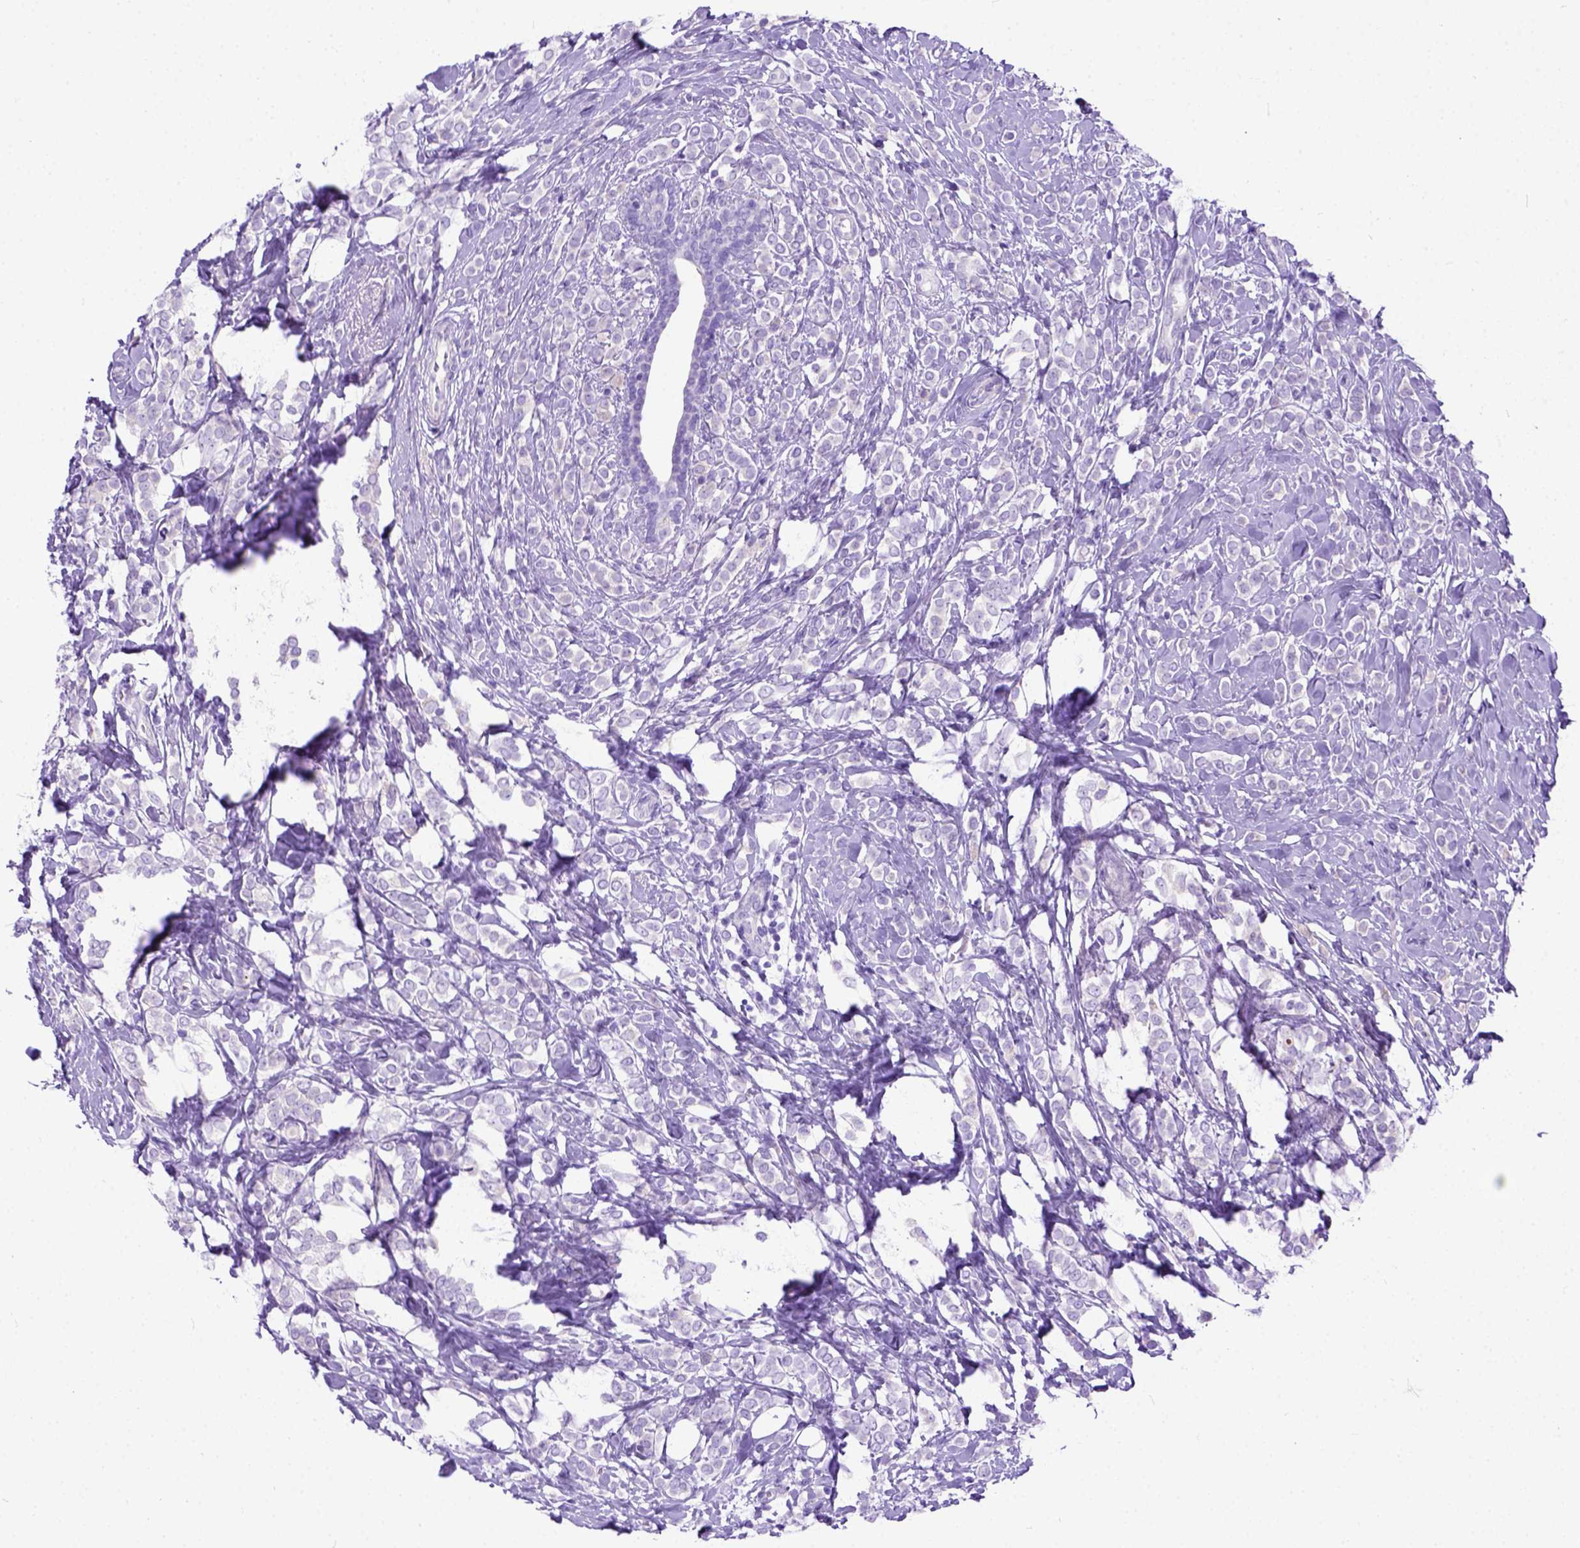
{"staining": {"intensity": "negative", "quantity": "none", "location": "none"}, "tissue": "breast cancer", "cell_type": "Tumor cells", "image_type": "cancer", "snomed": [{"axis": "morphology", "description": "Lobular carcinoma"}, {"axis": "topography", "description": "Breast"}], "caption": "Immunohistochemistry histopathology image of neoplastic tissue: human breast cancer (lobular carcinoma) stained with DAB displays no significant protein positivity in tumor cells.", "gene": "ODAD3", "patient": {"sex": "female", "age": 49}}